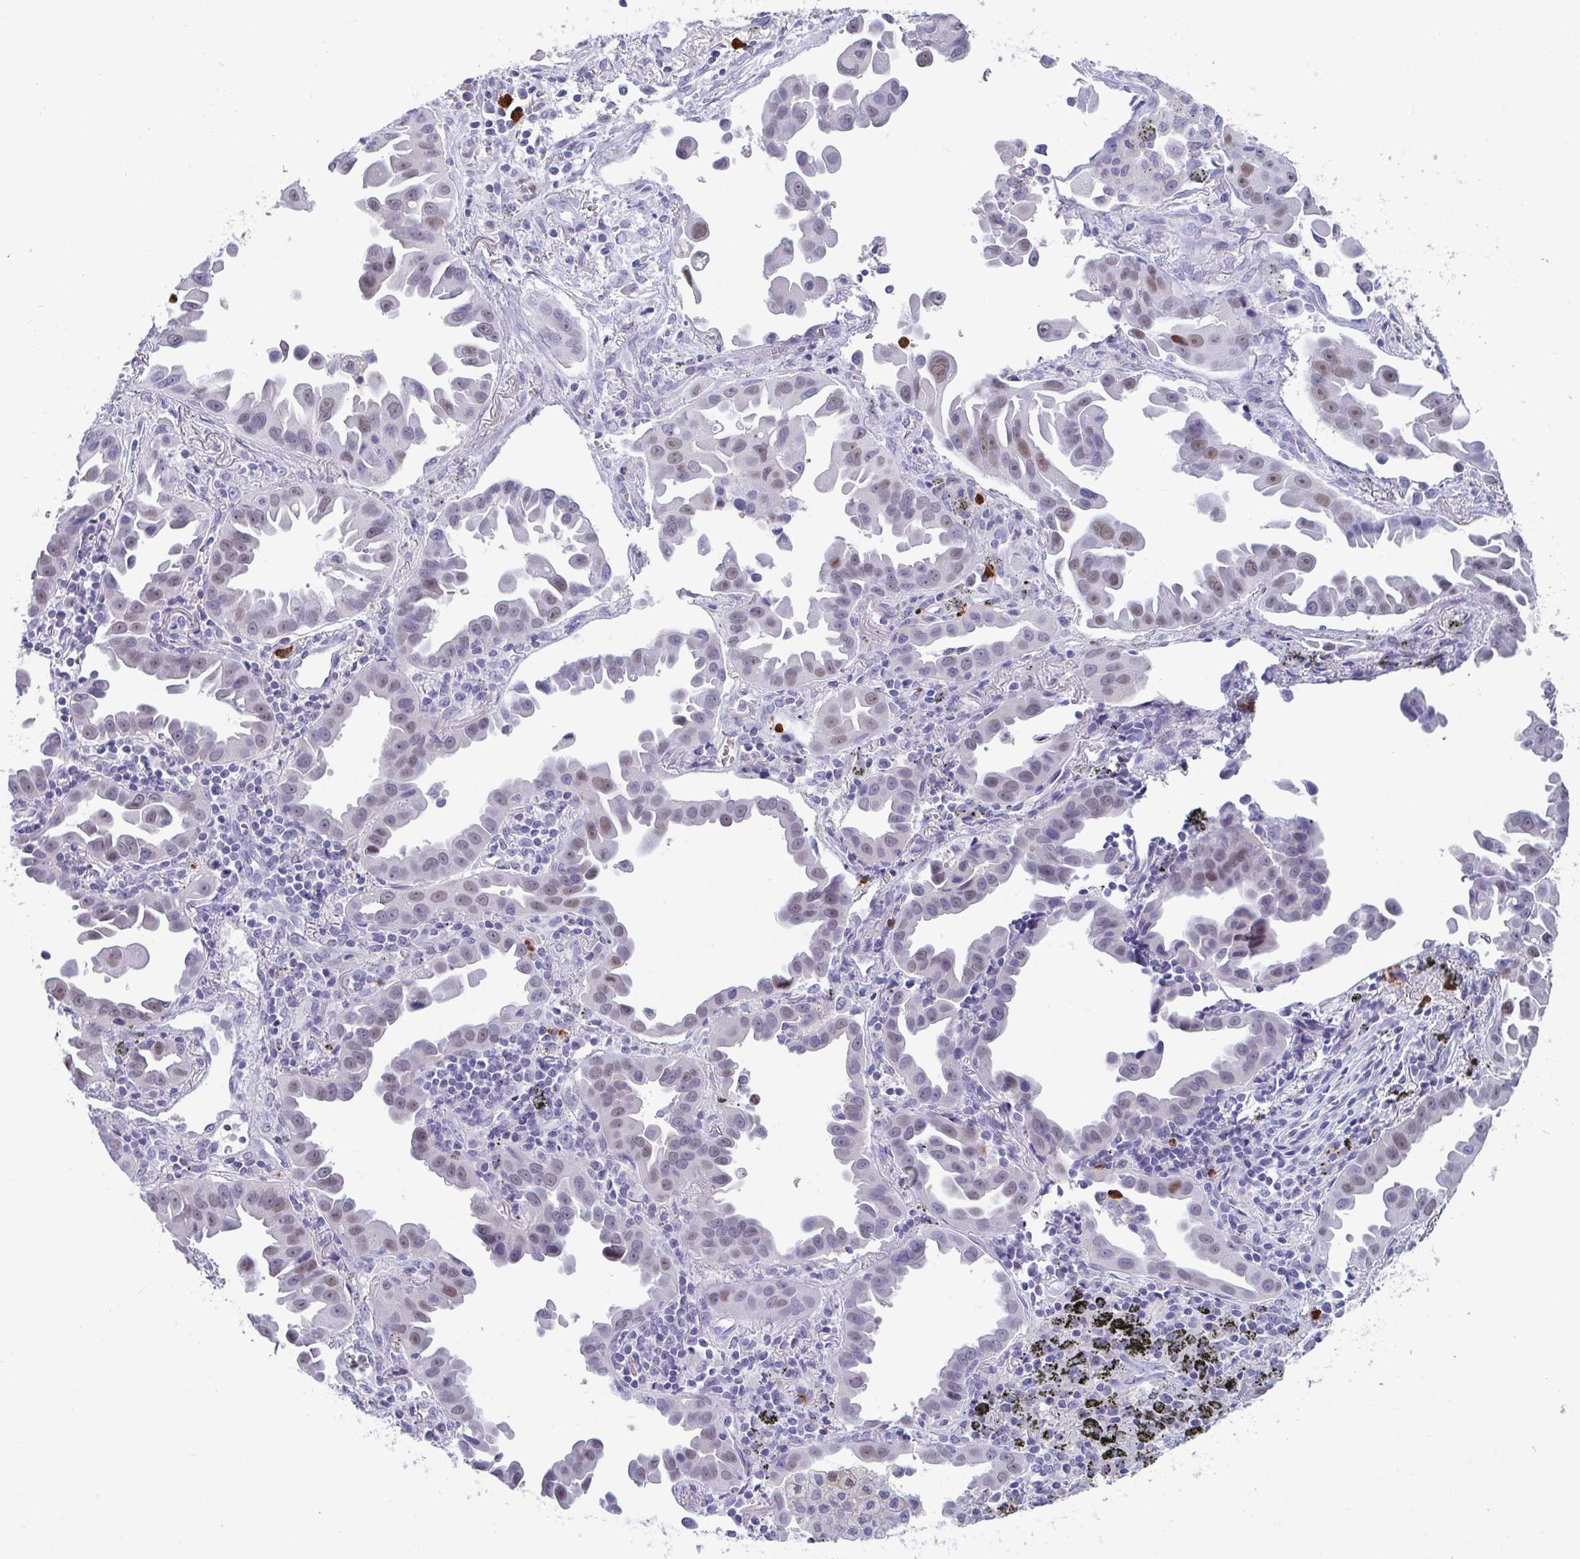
{"staining": {"intensity": "weak", "quantity": "25%-75%", "location": "nuclear"}, "tissue": "lung cancer", "cell_type": "Tumor cells", "image_type": "cancer", "snomed": [{"axis": "morphology", "description": "Adenocarcinoma, NOS"}, {"axis": "topography", "description": "Lung"}], "caption": "The histopathology image displays a brown stain indicating the presence of a protein in the nuclear of tumor cells in adenocarcinoma (lung).", "gene": "RUBCN", "patient": {"sex": "male", "age": 68}}